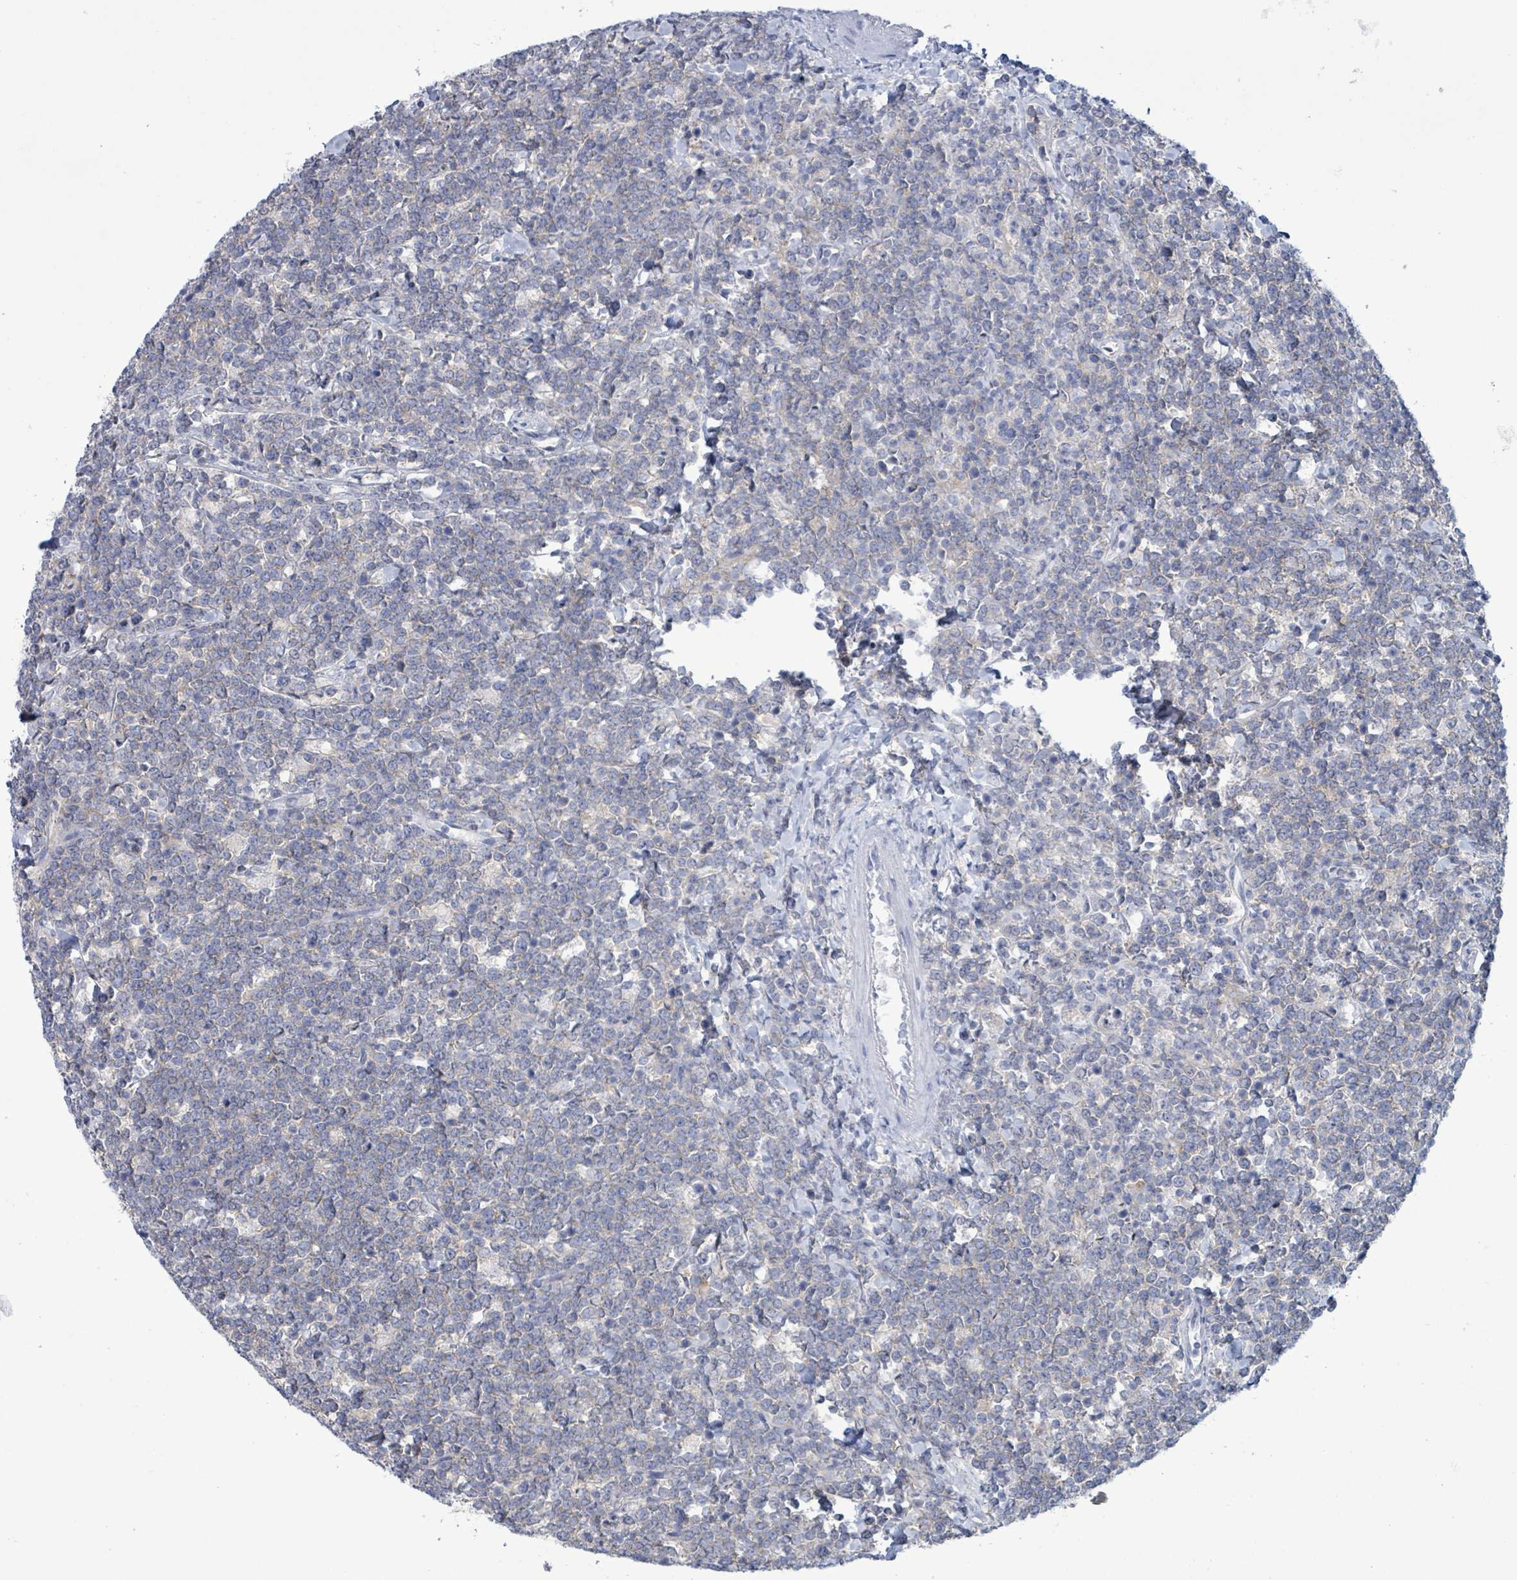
{"staining": {"intensity": "negative", "quantity": "none", "location": "none"}, "tissue": "lymphoma", "cell_type": "Tumor cells", "image_type": "cancer", "snomed": [{"axis": "morphology", "description": "Malignant lymphoma, non-Hodgkin's type, High grade"}, {"axis": "topography", "description": "Small intestine"}, {"axis": "topography", "description": "Colon"}], "caption": "High-grade malignant lymphoma, non-Hodgkin's type stained for a protein using immunohistochemistry (IHC) demonstrates no expression tumor cells.", "gene": "BSG", "patient": {"sex": "male", "age": 8}}